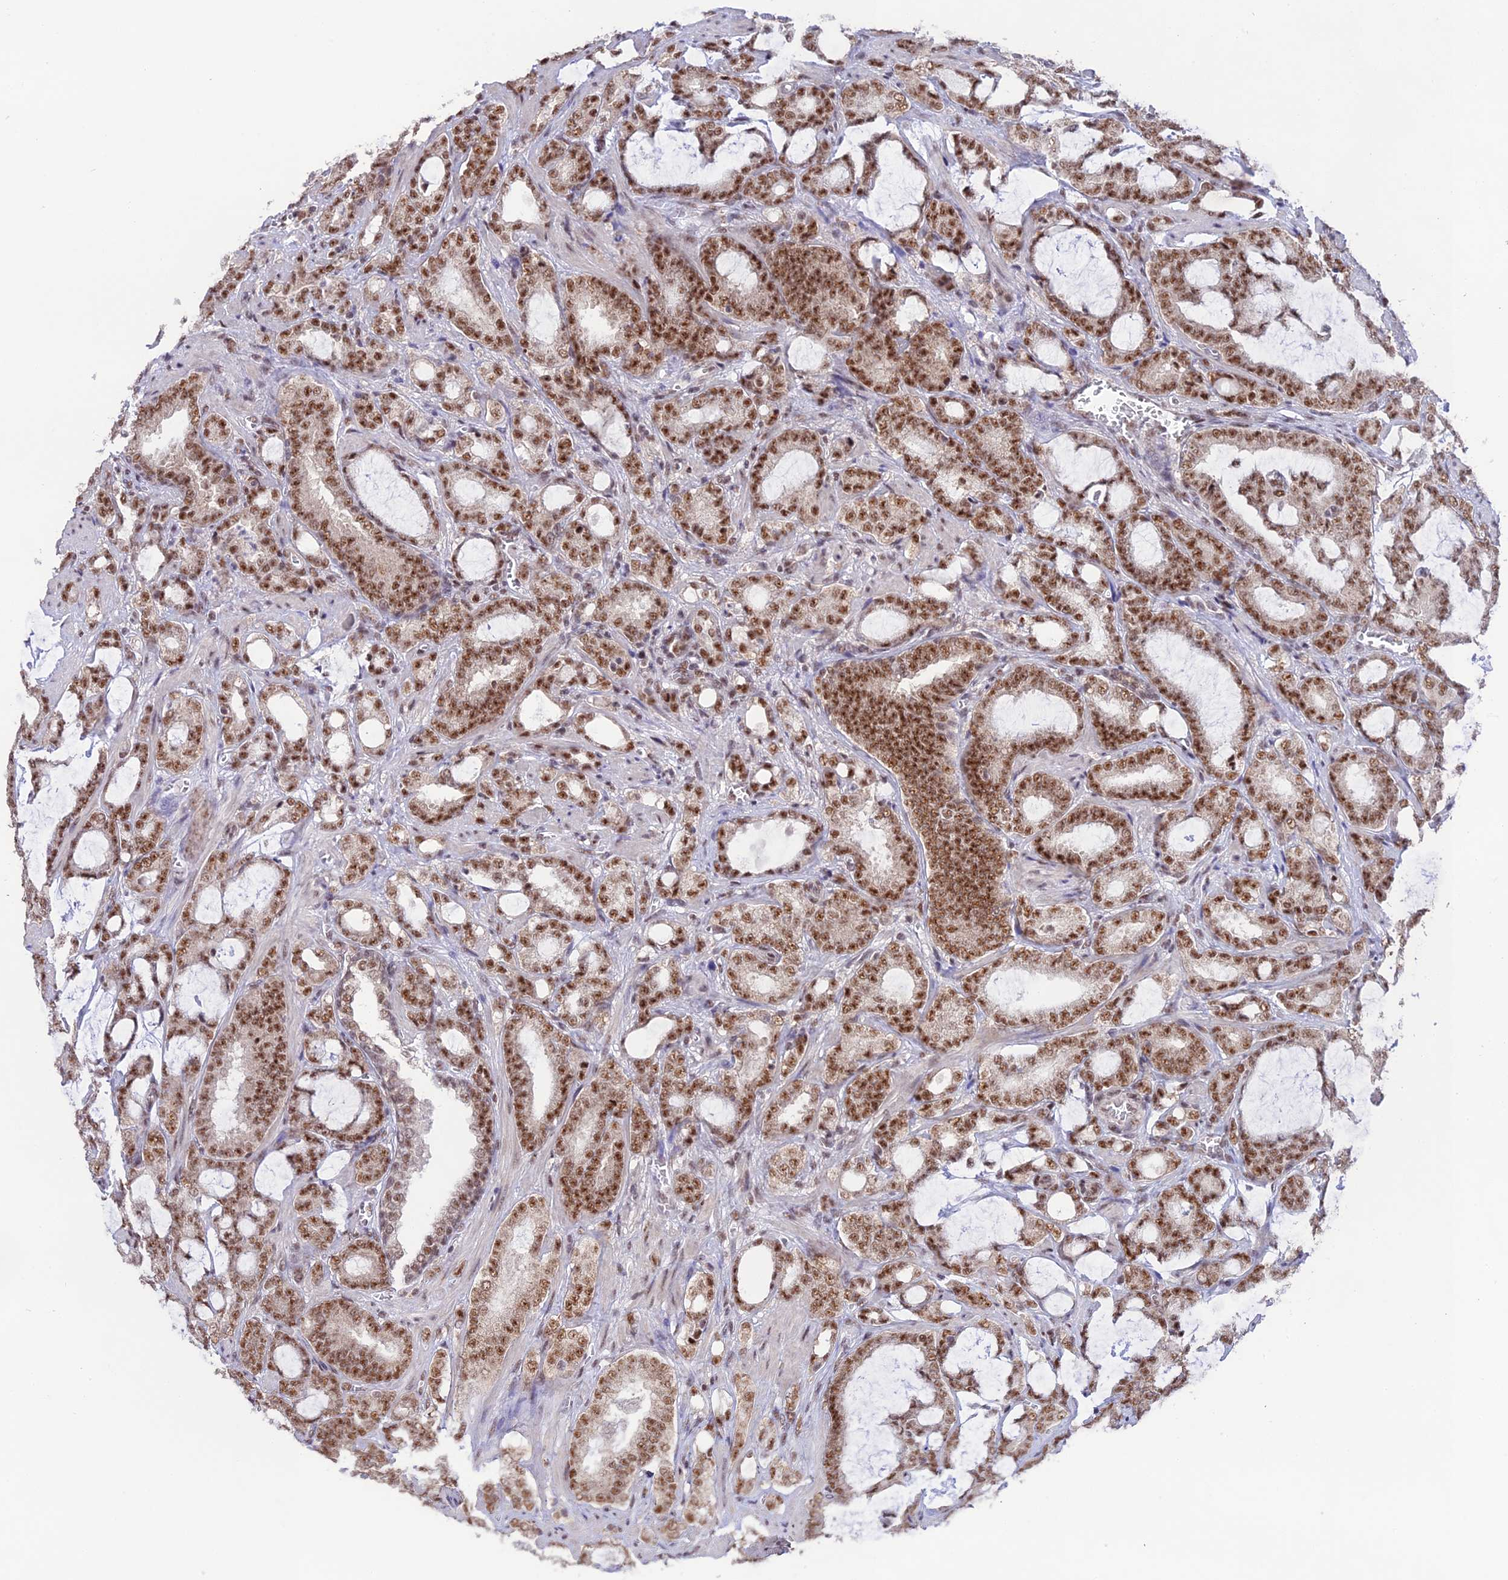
{"staining": {"intensity": "moderate", "quantity": ">75%", "location": "nuclear"}, "tissue": "prostate cancer", "cell_type": "Tumor cells", "image_type": "cancer", "snomed": [{"axis": "morphology", "description": "Adenocarcinoma, High grade"}, {"axis": "topography", "description": "Prostate and seminal vesicle, NOS"}], "caption": "There is medium levels of moderate nuclear expression in tumor cells of adenocarcinoma (high-grade) (prostate), as demonstrated by immunohistochemical staining (brown color).", "gene": "THOC7", "patient": {"sex": "male", "age": 67}}